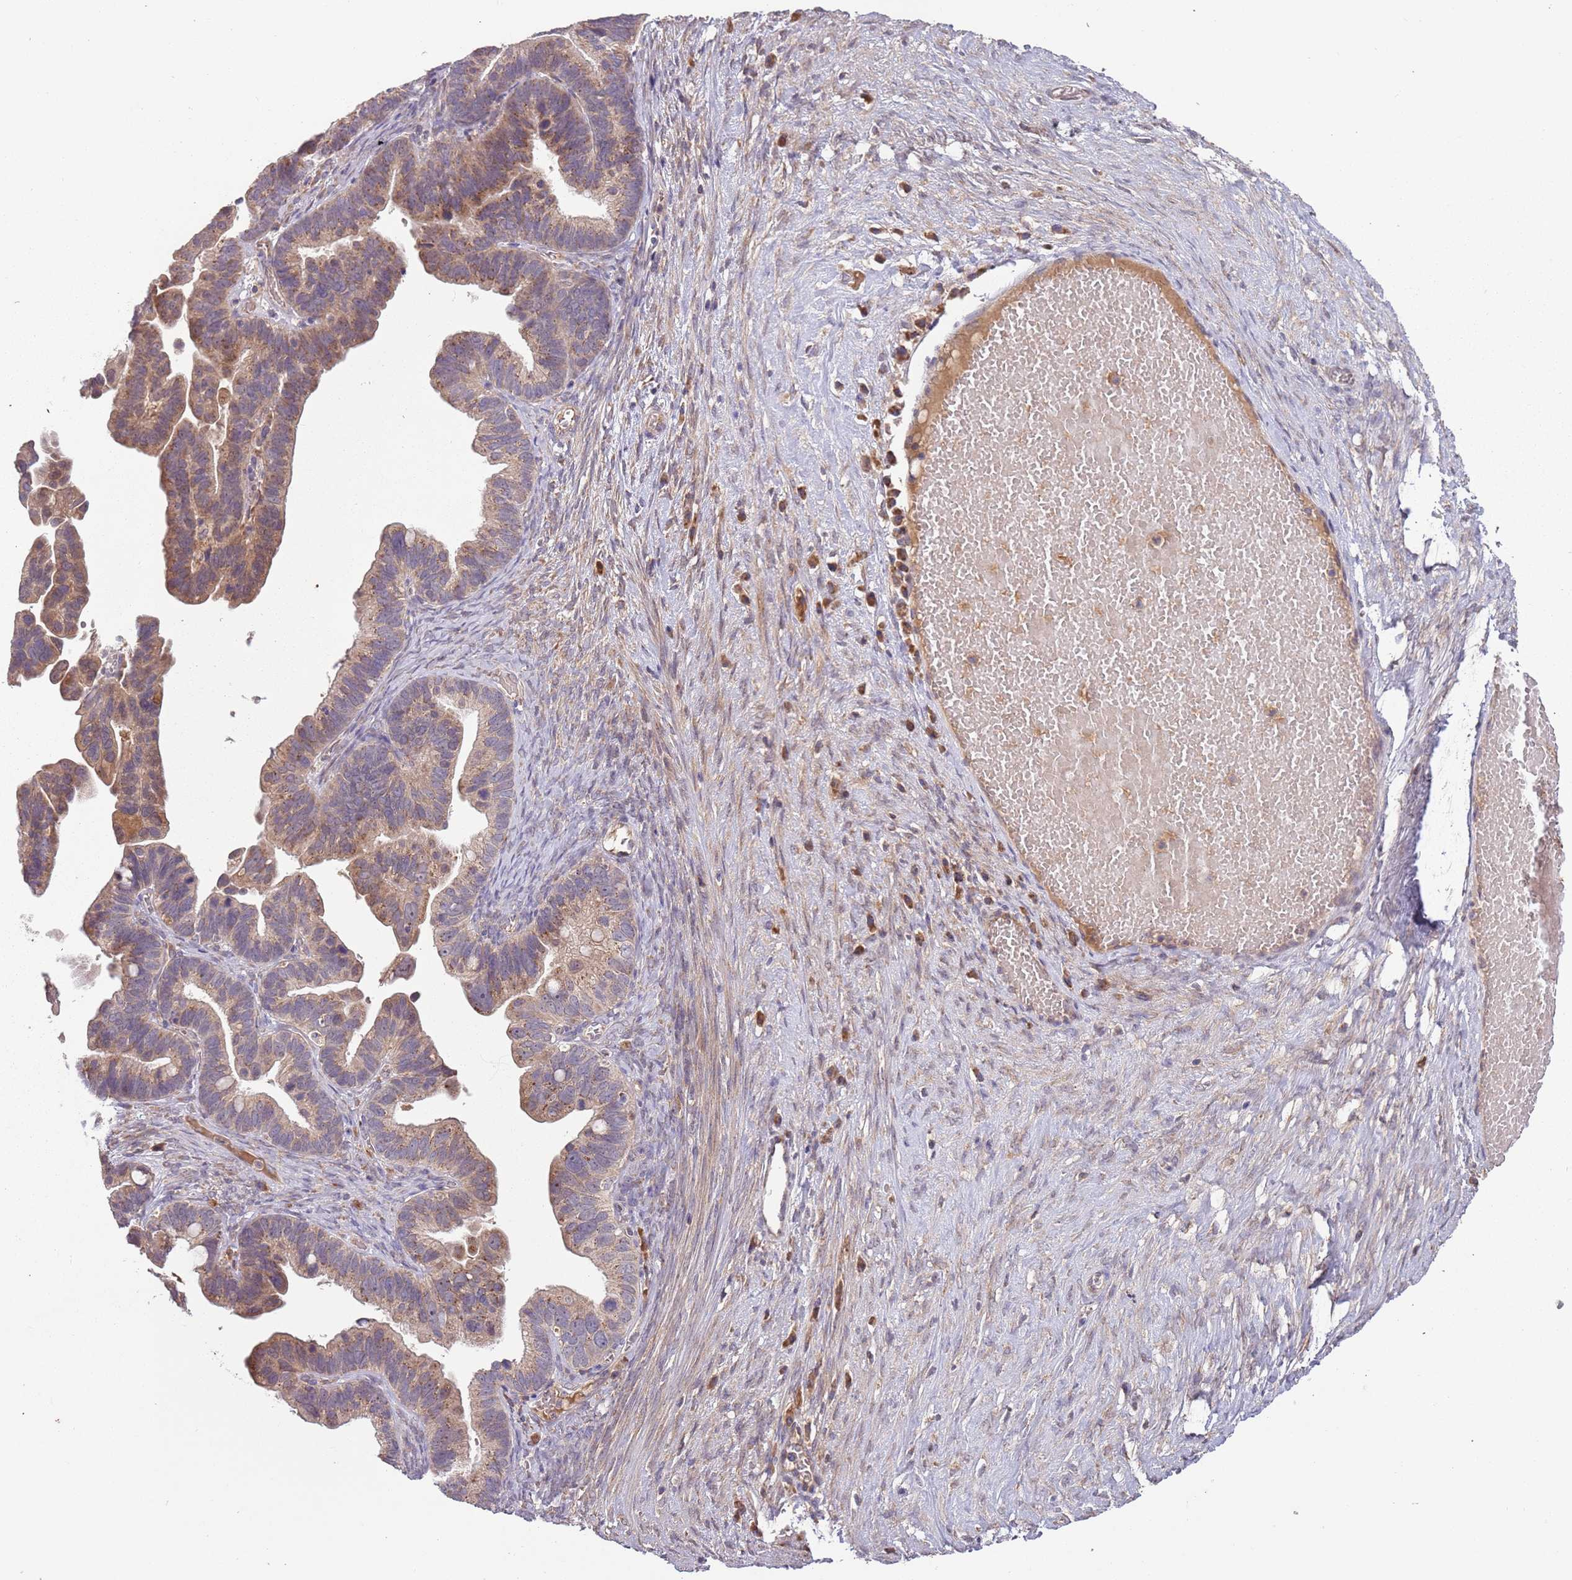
{"staining": {"intensity": "weak", "quantity": ">75%", "location": "cytoplasmic/membranous"}, "tissue": "ovarian cancer", "cell_type": "Tumor cells", "image_type": "cancer", "snomed": [{"axis": "morphology", "description": "Cystadenocarcinoma, serous, NOS"}, {"axis": "topography", "description": "Ovary"}], "caption": "Ovarian cancer (serous cystadenocarcinoma) tissue displays weak cytoplasmic/membranous positivity in about >75% of tumor cells, visualized by immunohistochemistry.", "gene": "FECH", "patient": {"sex": "female", "age": 56}}